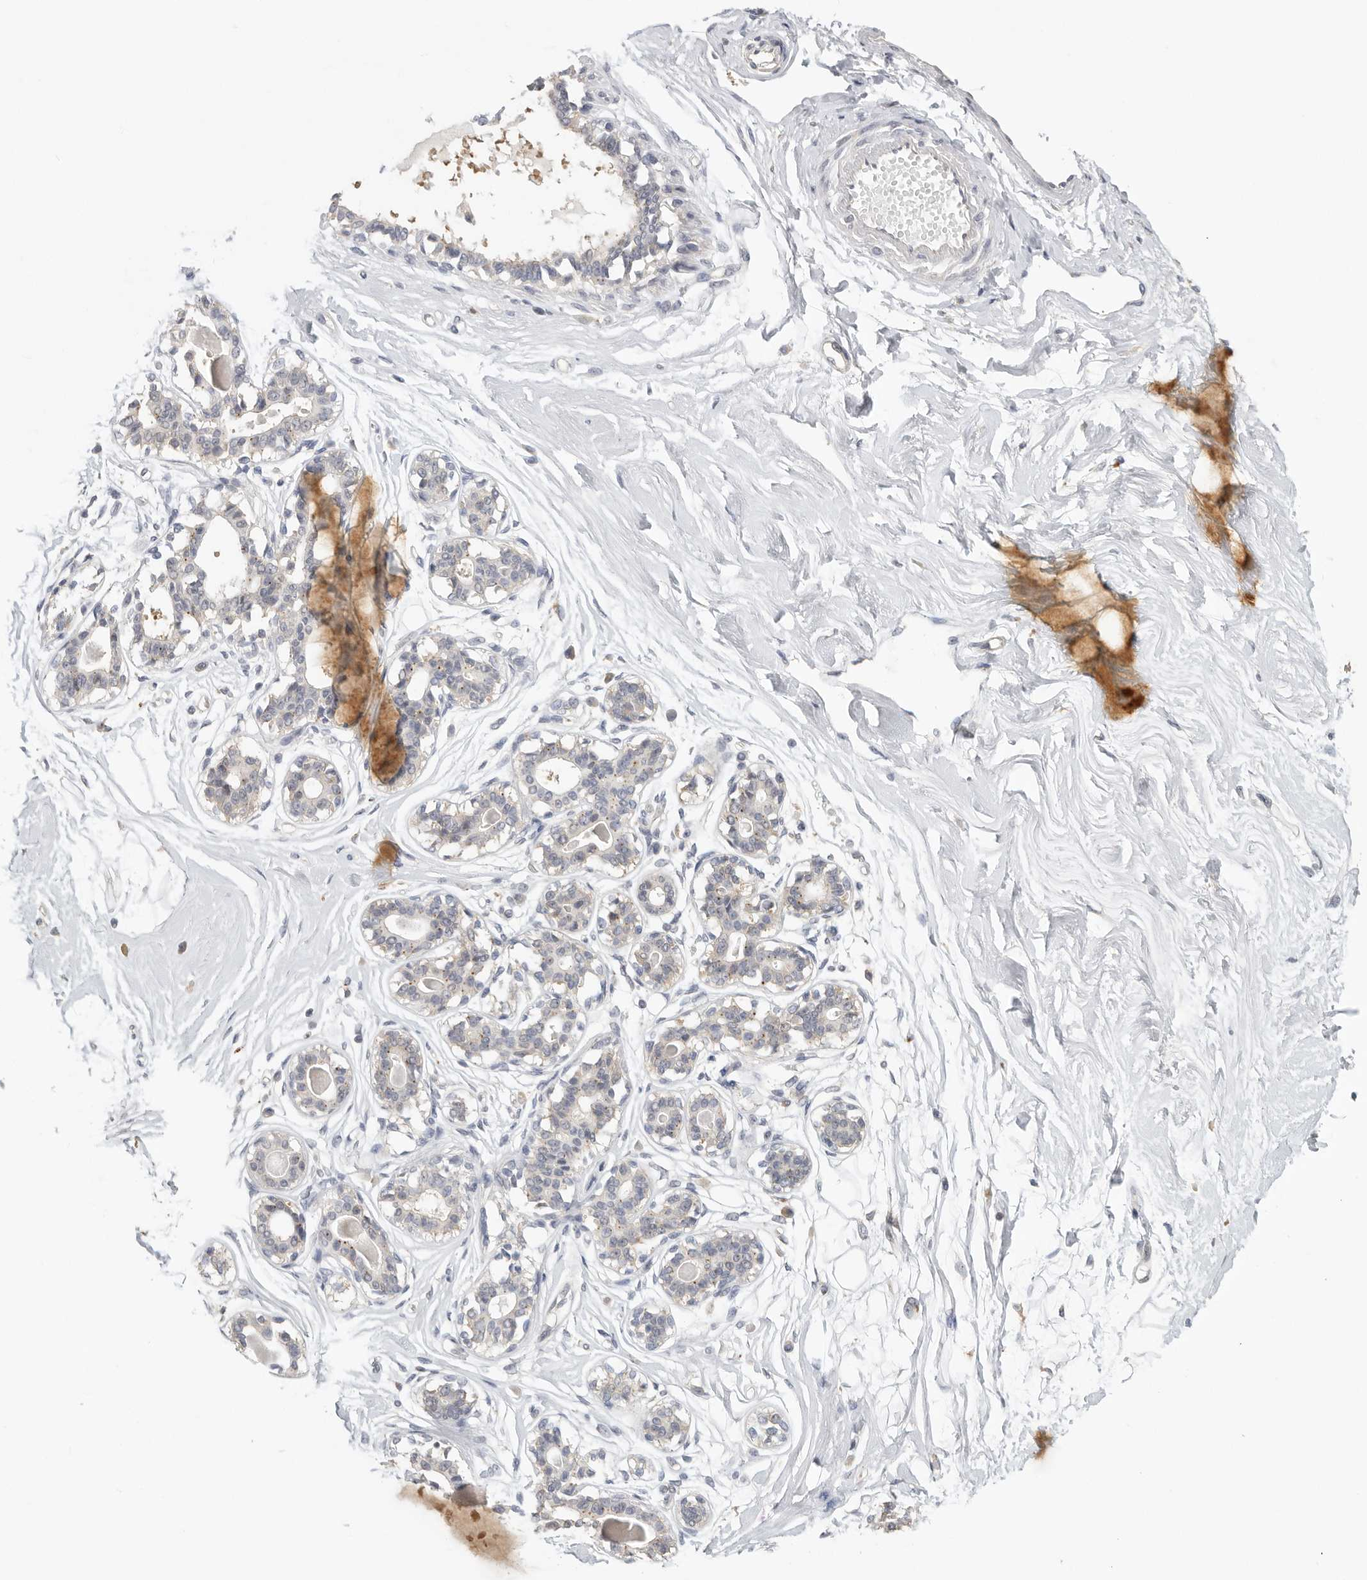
{"staining": {"intensity": "weak", "quantity": "<25%", "location": "cytoplasmic/membranous"}, "tissue": "breast", "cell_type": "Adipocytes", "image_type": "normal", "snomed": [{"axis": "morphology", "description": "Normal tissue, NOS"}, {"axis": "topography", "description": "Breast"}], "caption": "This is a micrograph of IHC staining of normal breast, which shows no staining in adipocytes.", "gene": "CCT8", "patient": {"sex": "female", "age": 45}}